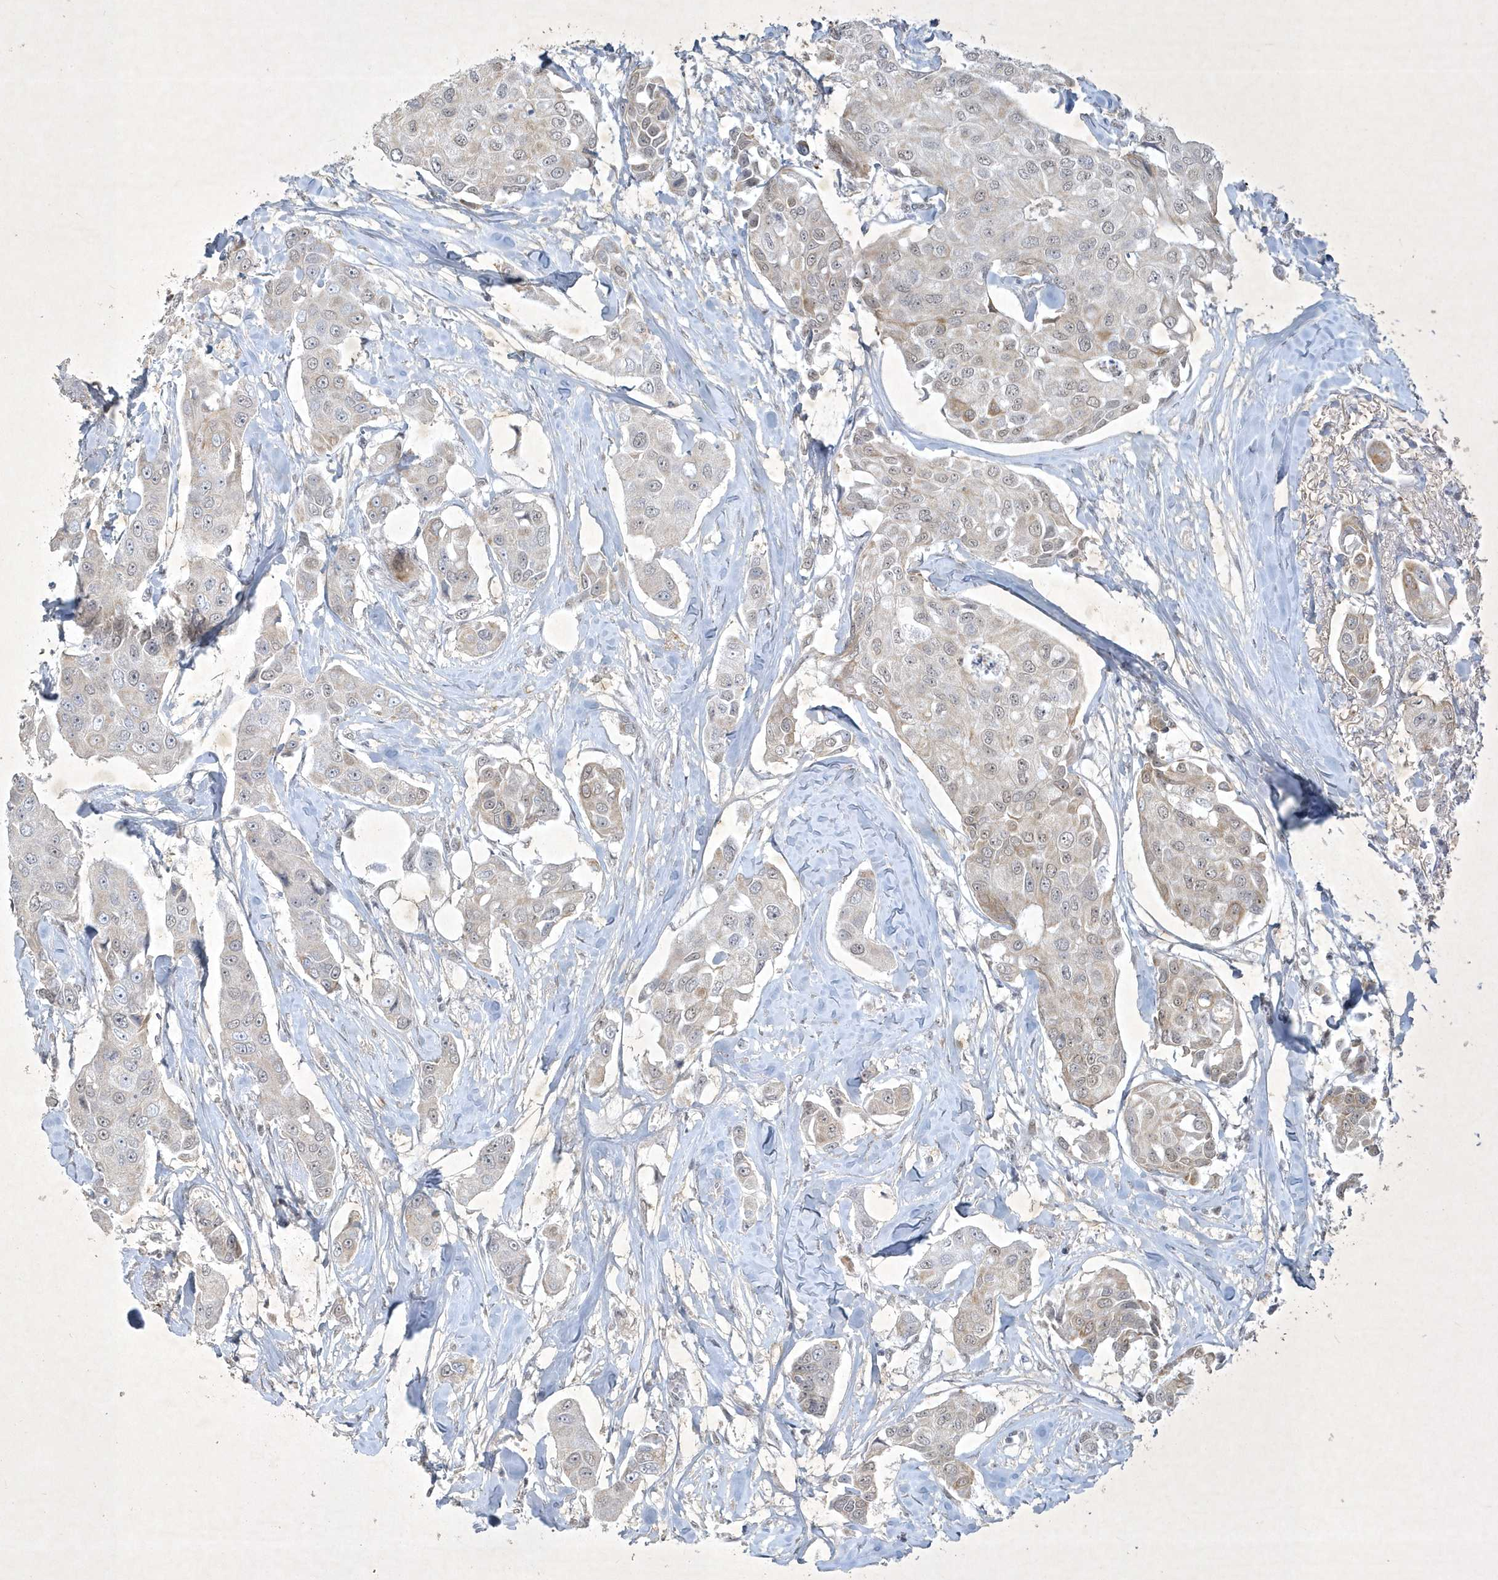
{"staining": {"intensity": "negative", "quantity": "none", "location": "none"}, "tissue": "breast cancer", "cell_type": "Tumor cells", "image_type": "cancer", "snomed": [{"axis": "morphology", "description": "Duct carcinoma"}, {"axis": "topography", "description": "Breast"}], "caption": "A histopathology image of breast infiltrating ductal carcinoma stained for a protein shows no brown staining in tumor cells. The staining is performed using DAB (3,3'-diaminobenzidine) brown chromogen with nuclei counter-stained in using hematoxylin.", "gene": "ZBTB9", "patient": {"sex": "female", "age": 80}}